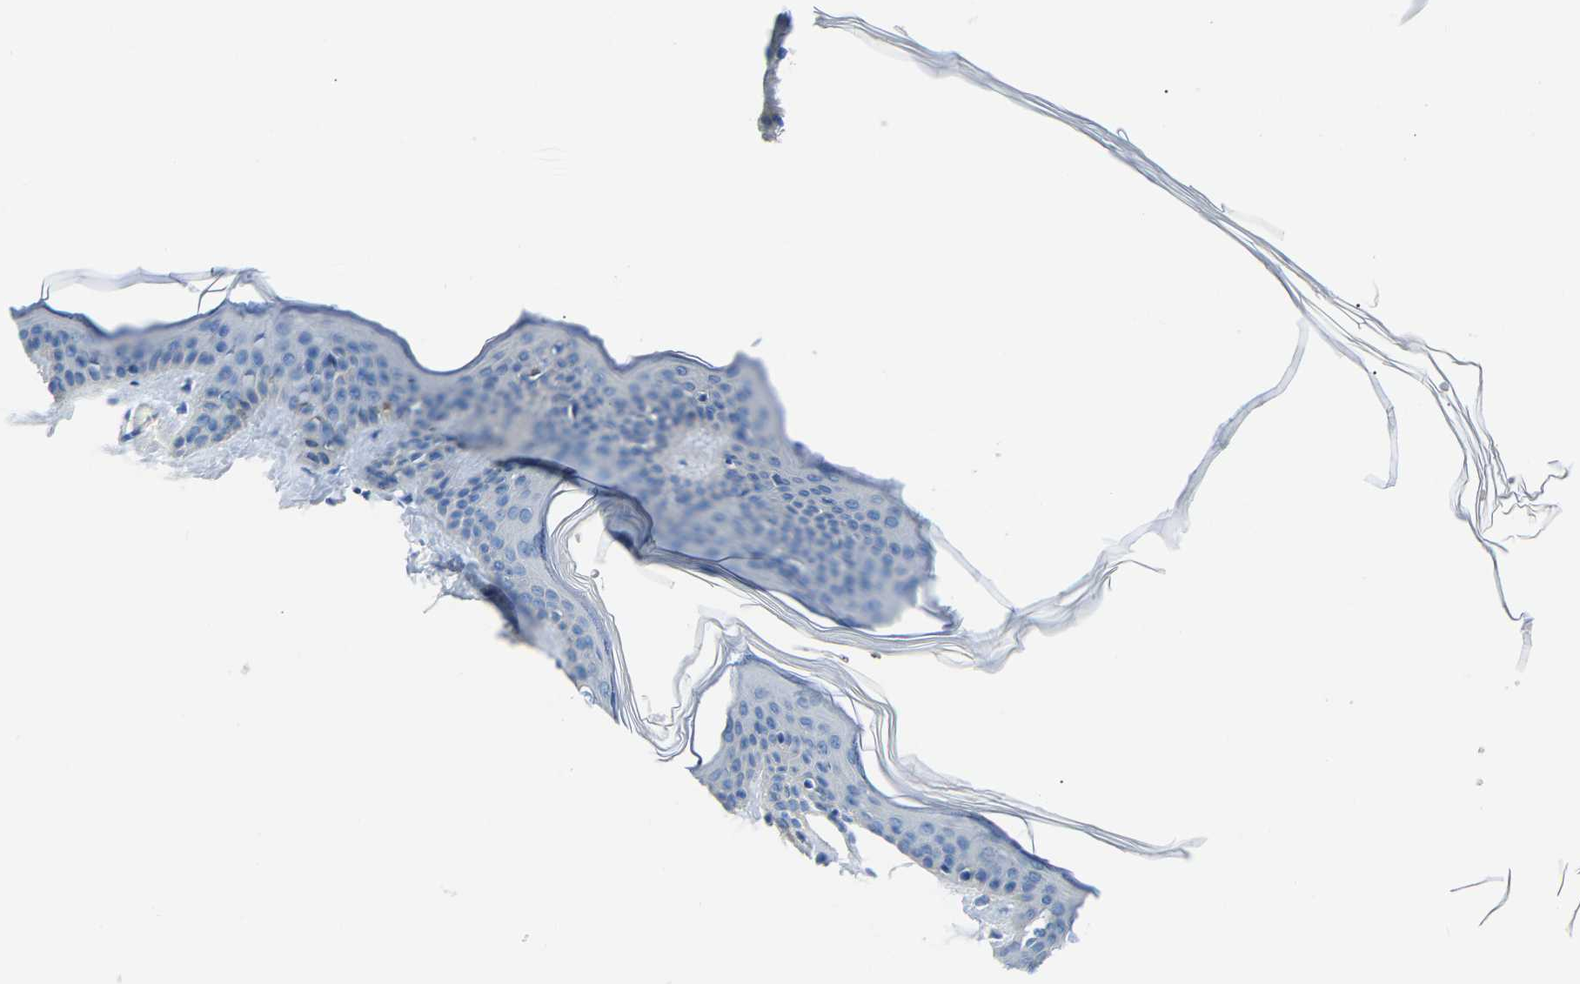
{"staining": {"intensity": "negative", "quantity": "none", "location": "none"}, "tissue": "skin", "cell_type": "Fibroblasts", "image_type": "normal", "snomed": [{"axis": "morphology", "description": "Normal tissue, NOS"}, {"axis": "topography", "description": "Skin"}], "caption": "A high-resolution image shows immunohistochemistry staining of unremarkable skin, which displays no significant positivity in fibroblasts. (DAB immunohistochemistry (IHC) visualized using brightfield microscopy, high magnification).", "gene": "DNAAF5", "patient": {"sex": "female", "age": 17}}